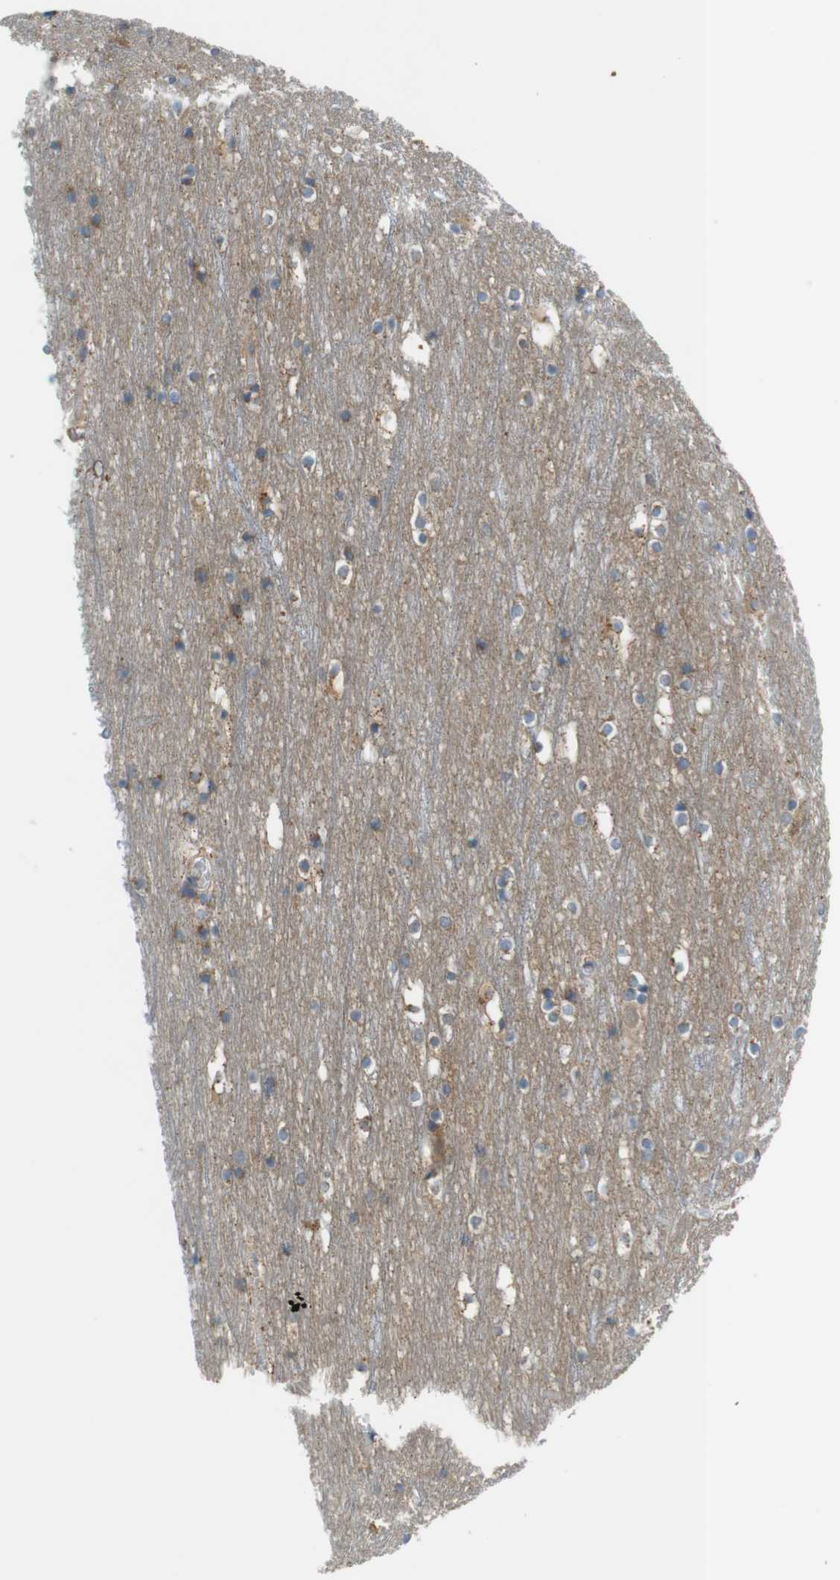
{"staining": {"intensity": "negative", "quantity": "none", "location": "none"}, "tissue": "cerebral cortex", "cell_type": "Endothelial cells", "image_type": "normal", "snomed": [{"axis": "morphology", "description": "Normal tissue, NOS"}, {"axis": "topography", "description": "Cerebral cortex"}], "caption": "This histopathology image is of normal cerebral cortex stained with IHC to label a protein in brown with the nuclei are counter-stained blue. There is no staining in endothelial cells. (Brightfield microscopy of DAB (3,3'-diaminobenzidine) immunohistochemistry (IHC) at high magnification).", "gene": "ZDHHC20", "patient": {"sex": "male", "age": 45}}